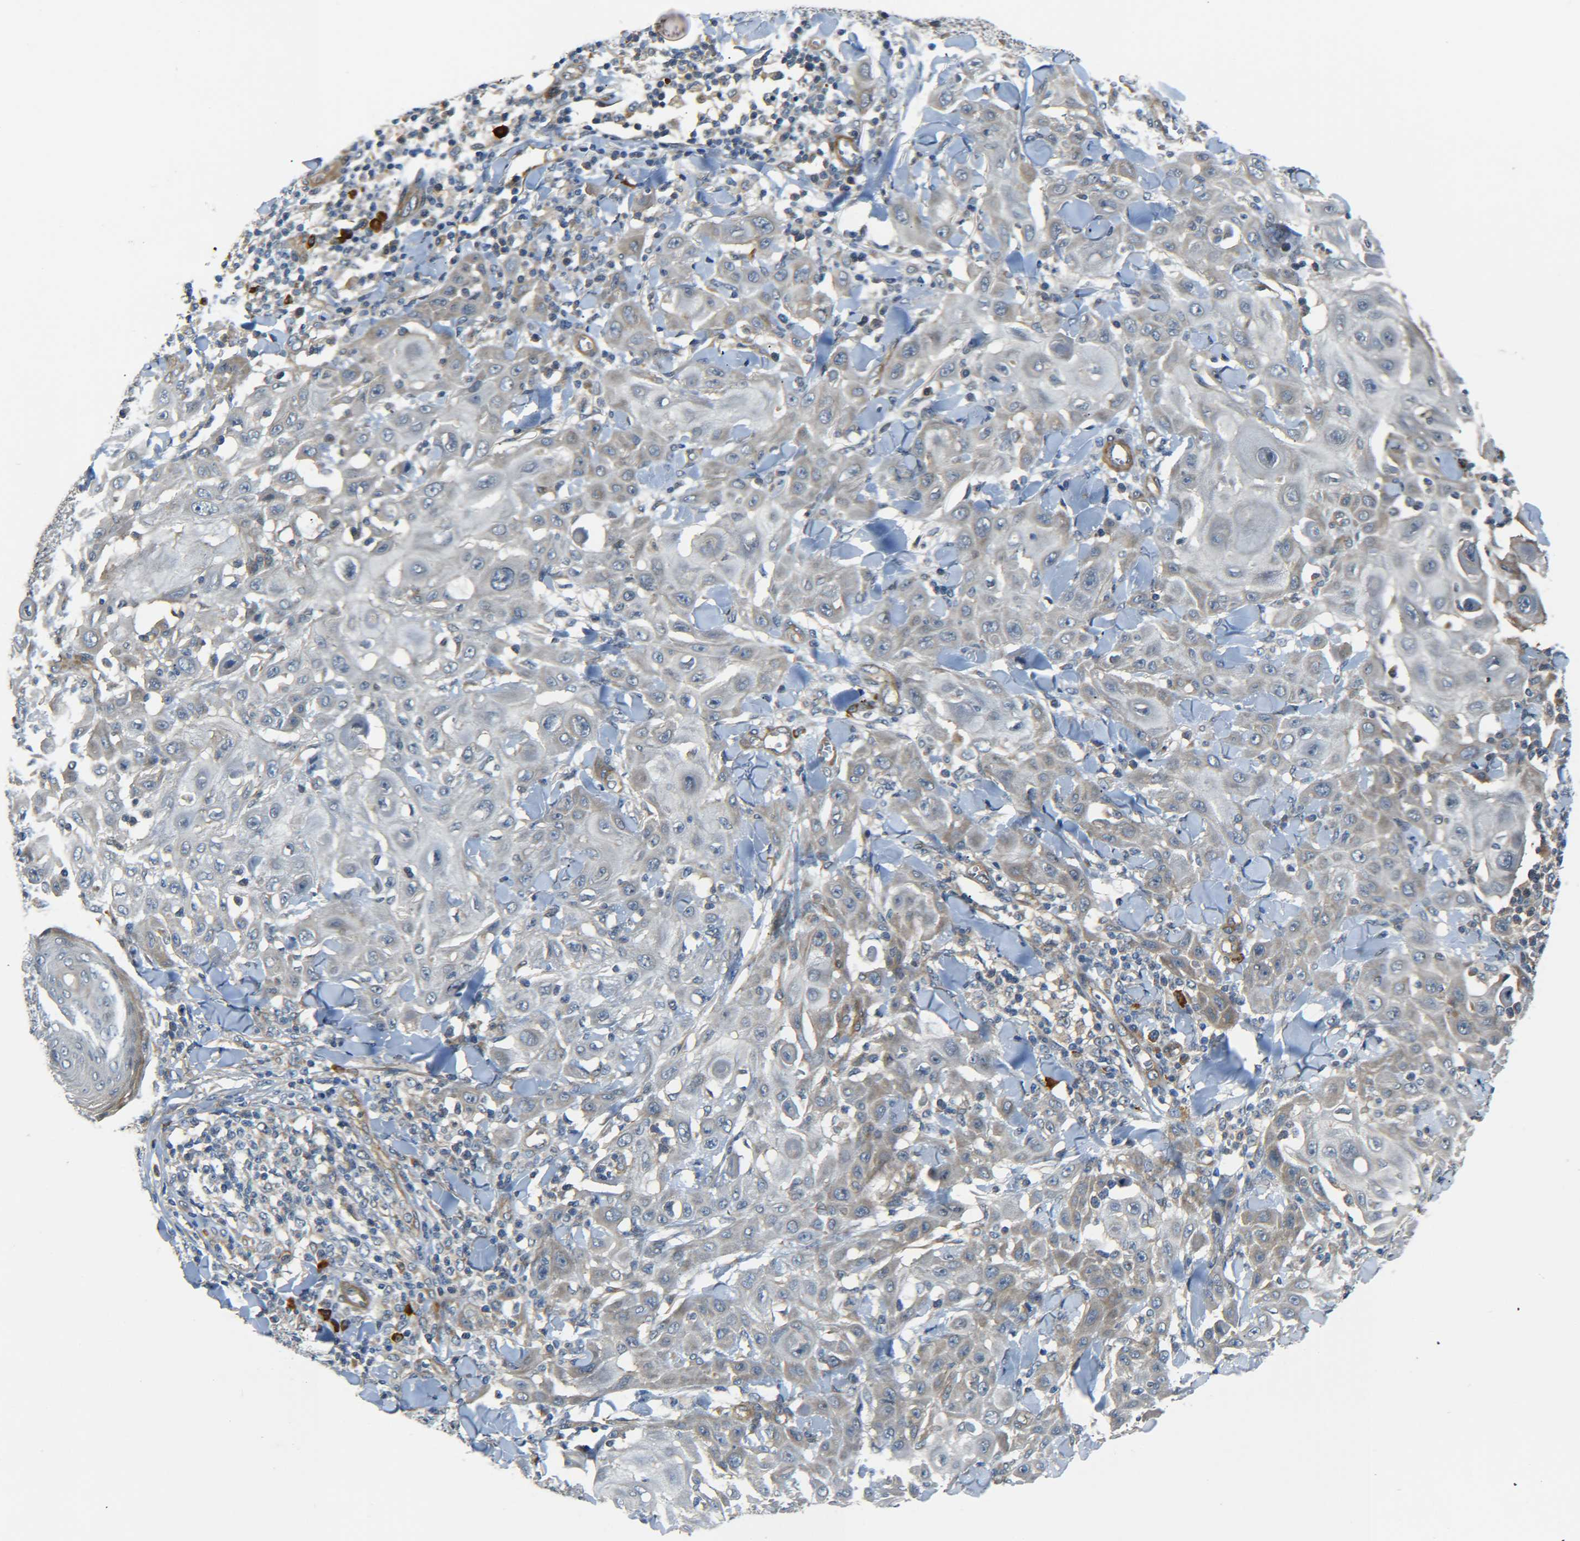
{"staining": {"intensity": "weak", "quantity": "25%-75%", "location": "cytoplasmic/membranous"}, "tissue": "skin cancer", "cell_type": "Tumor cells", "image_type": "cancer", "snomed": [{"axis": "morphology", "description": "Squamous cell carcinoma, NOS"}, {"axis": "topography", "description": "Skin"}], "caption": "Protein analysis of skin squamous cell carcinoma tissue shows weak cytoplasmic/membranous positivity in about 25%-75% of tumor cells.", "gene": "MEIS1", "patient": {"sex": "male", "age": 24}}